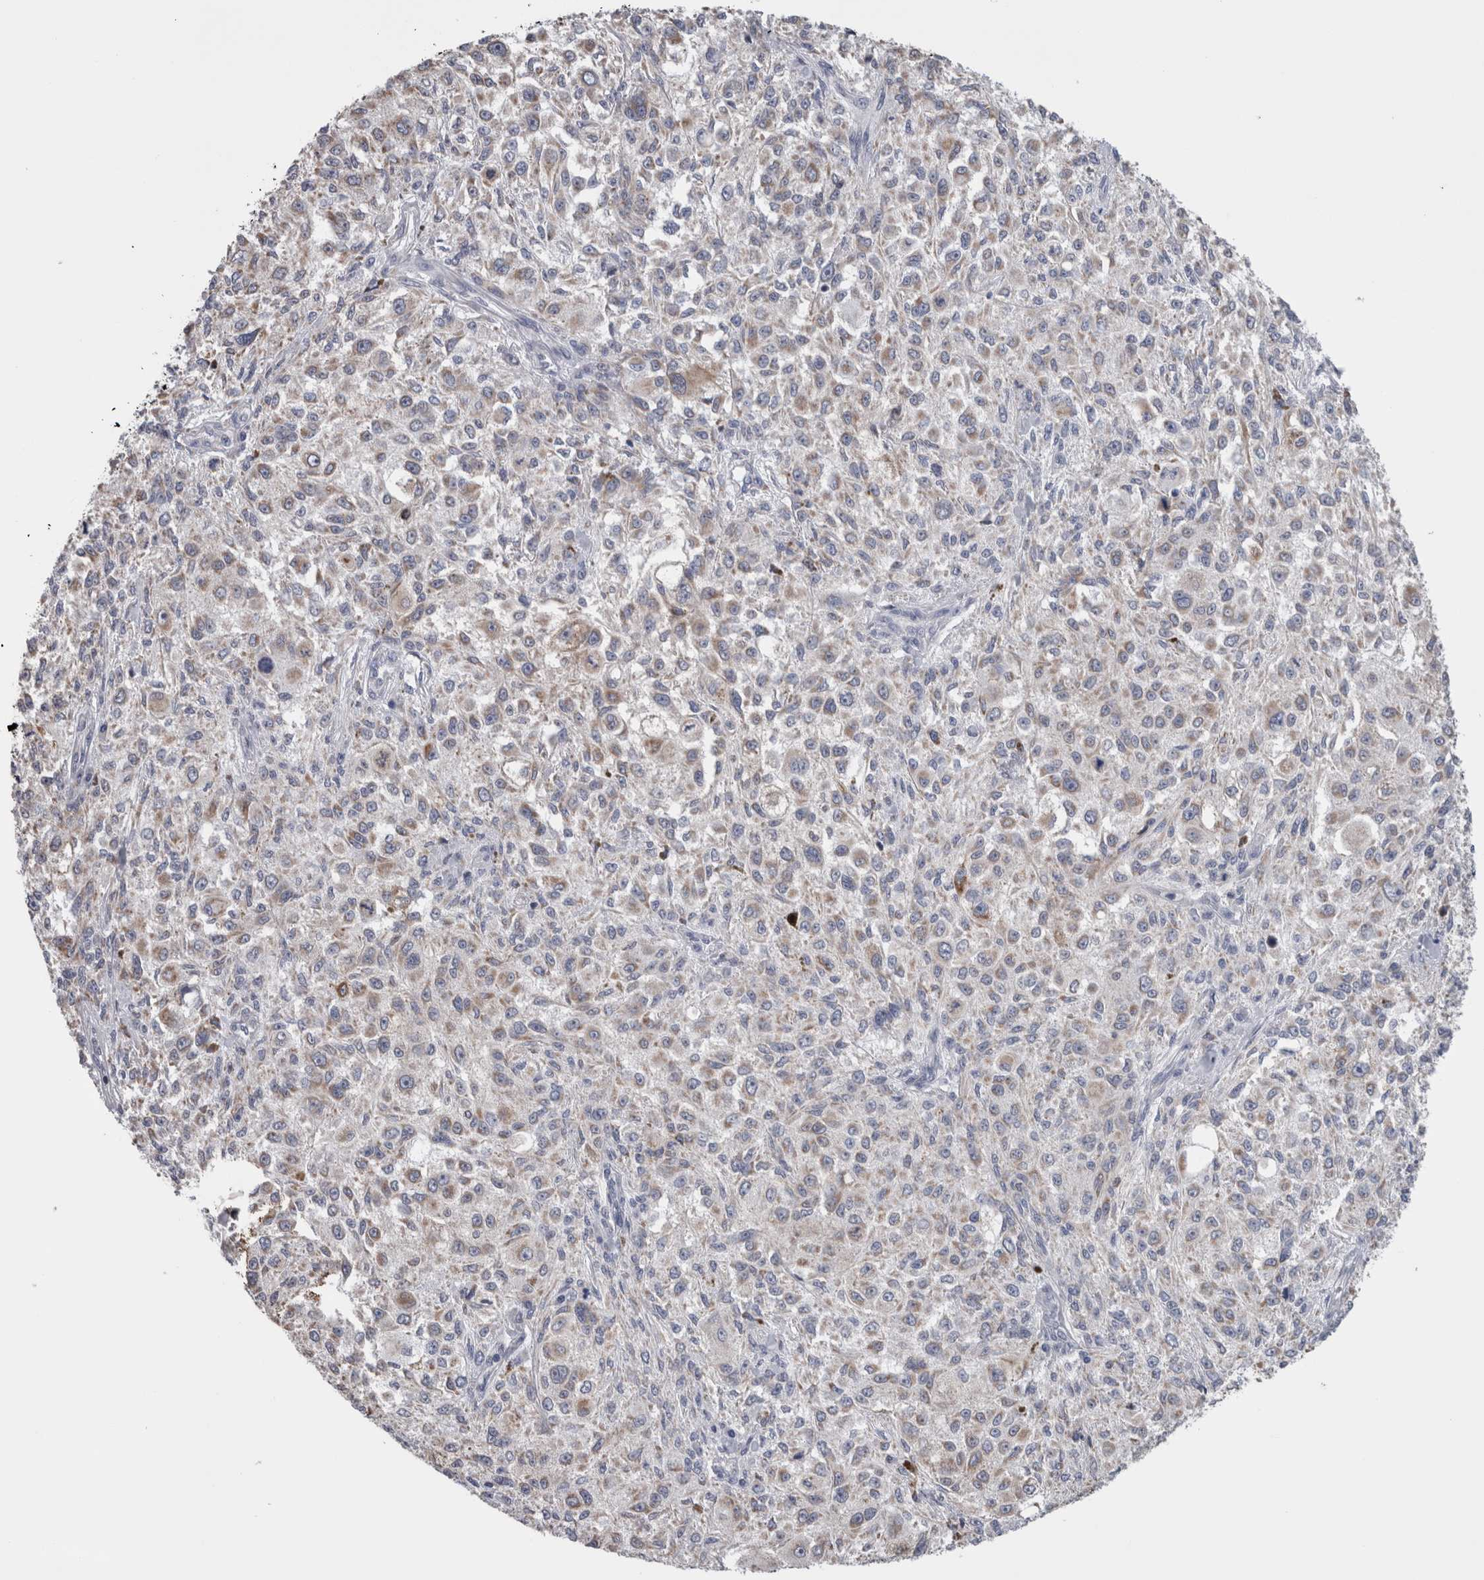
{"staining": {"intensity": "weak", "quantity": "<25%", "location": "cytoplasmic/membranous"}, "tissue": "melanoma", "cell_type": "Tumor cells", "image_type": "cancer", "snomed": [{"axis": "morphology", "description": "Necrosis, NOS"}, {"axis": "morphology", "description": "Malignant melanoma, NOS"}, {"axis": "topography", "description": "Skin"}], "caption": "Malignant melanoma was stained to show a protein in brown. There is no significant staining in tumor cells.", "gene": "GDAP1", "patient": {"sex": "female", "age": 87}}